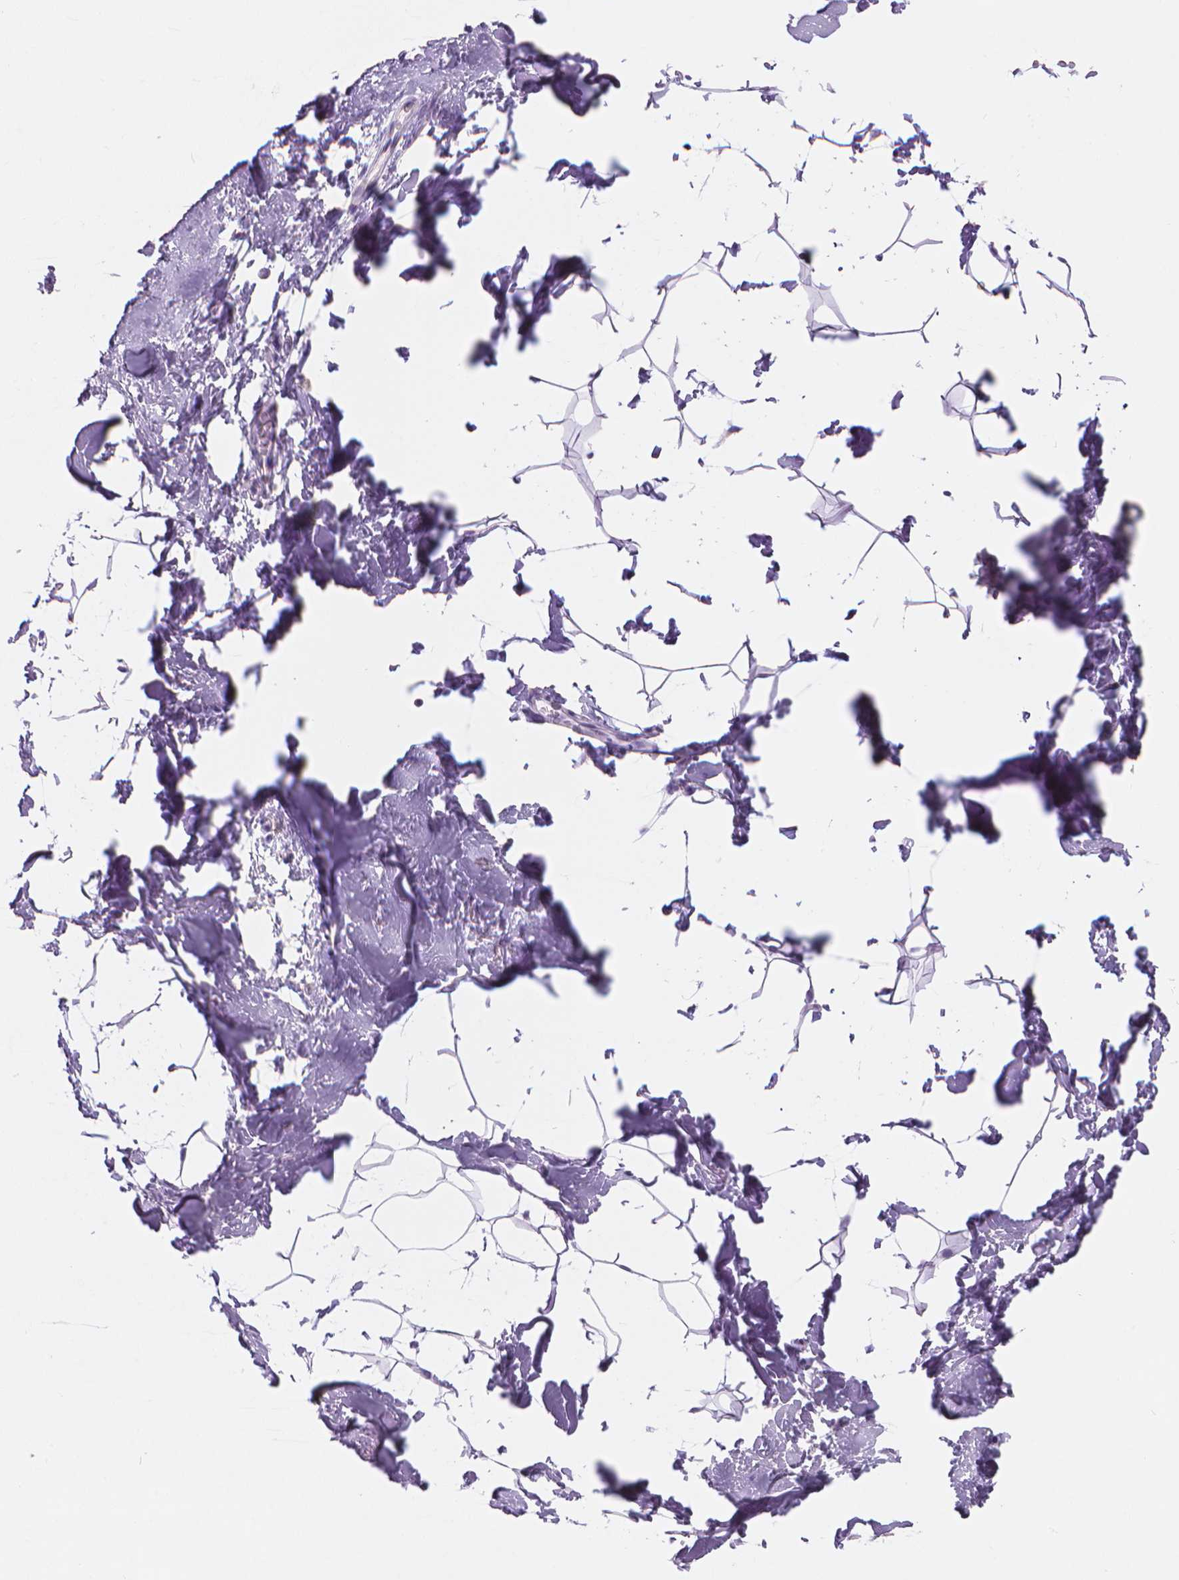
{"staining": {"intensity": "negative", "quantity": "none", "location": "none"}, "tissue": "breast", "cell_type": "Adipocytes", "image_type": "normal", "snomed": [{"axis": "morphology", "description": "Normal tissue, NOS"}, {"axis": "topography", "description": "Breast"}], "caption": "DAB immunohistochemical staining of normal breast exhibits no significant staining in adipocytes. The staining was performed using DAB (3,3'-diaminobenzidine) to visualize the protein expression in brown, while the nuclei were stained in blue with hematoxylin (Magnification: 20x).", "gene": "ENSG00000187186", "patient": {"sex": "female", "age": 32}}